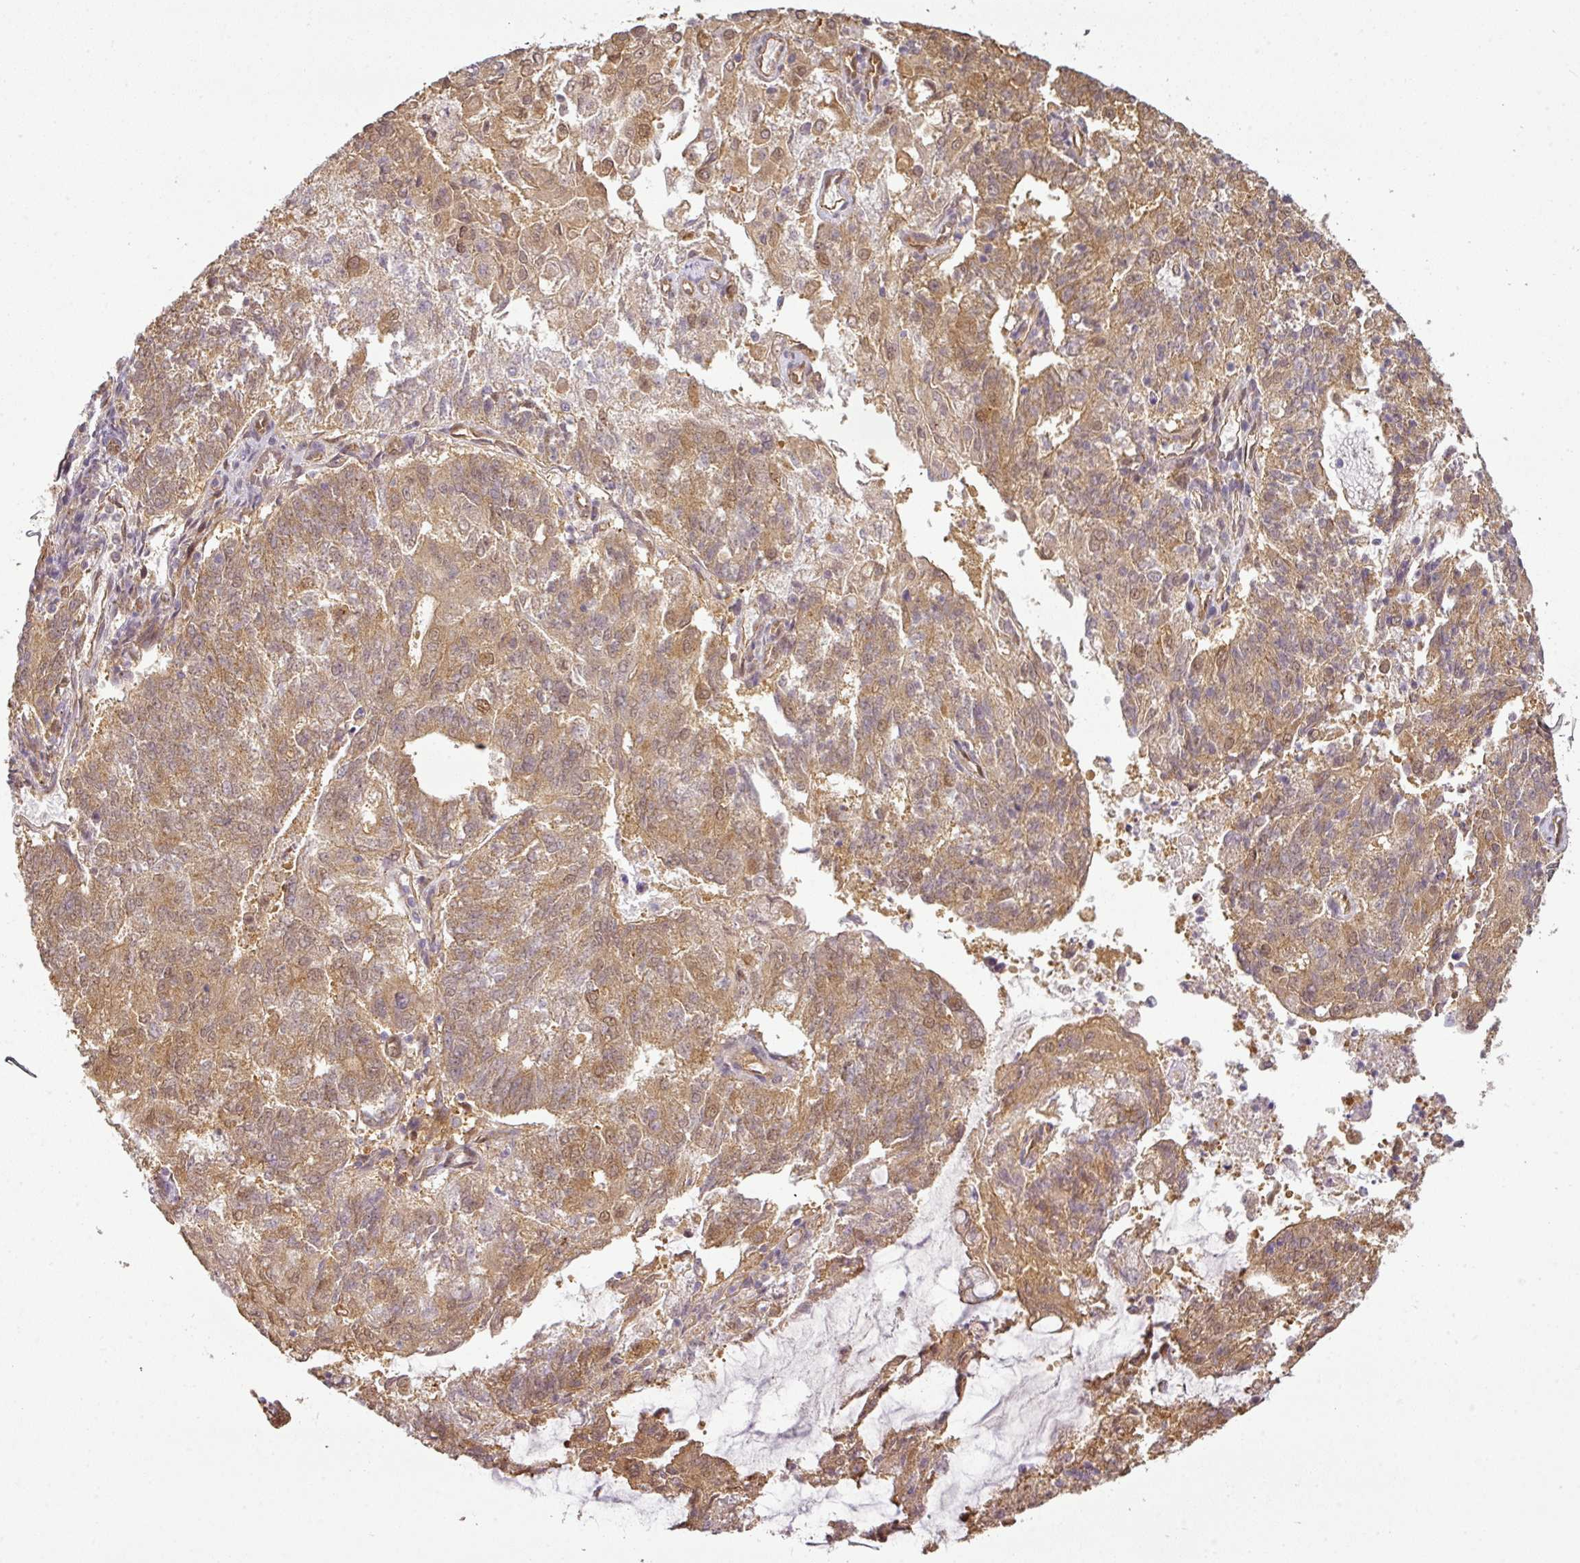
{"staining": {"intensity": "moderate", "quantity": ">75%", "location": "cytoplasmic/membranous,nuclear"}, "tissue": "endometrial cancer", "cell_type": "Tumor cells", "image_type": "cancer", "snomed": [{"axis": "morphology", "description": "Adenocarcinoma, NOS"}, {"axis": "topography", "description": "Endometrium"}], "caption": "Immunohistochemistry photomicrograph of endometrial cancer stained for a protein (brown), which reveals medium levels of moderate cytoplasmic/membranous and nuclear staining in about >75% of tumor cells.", "gene": "ANKRD18A", "patient": {"sex": "female", "age": 82}}